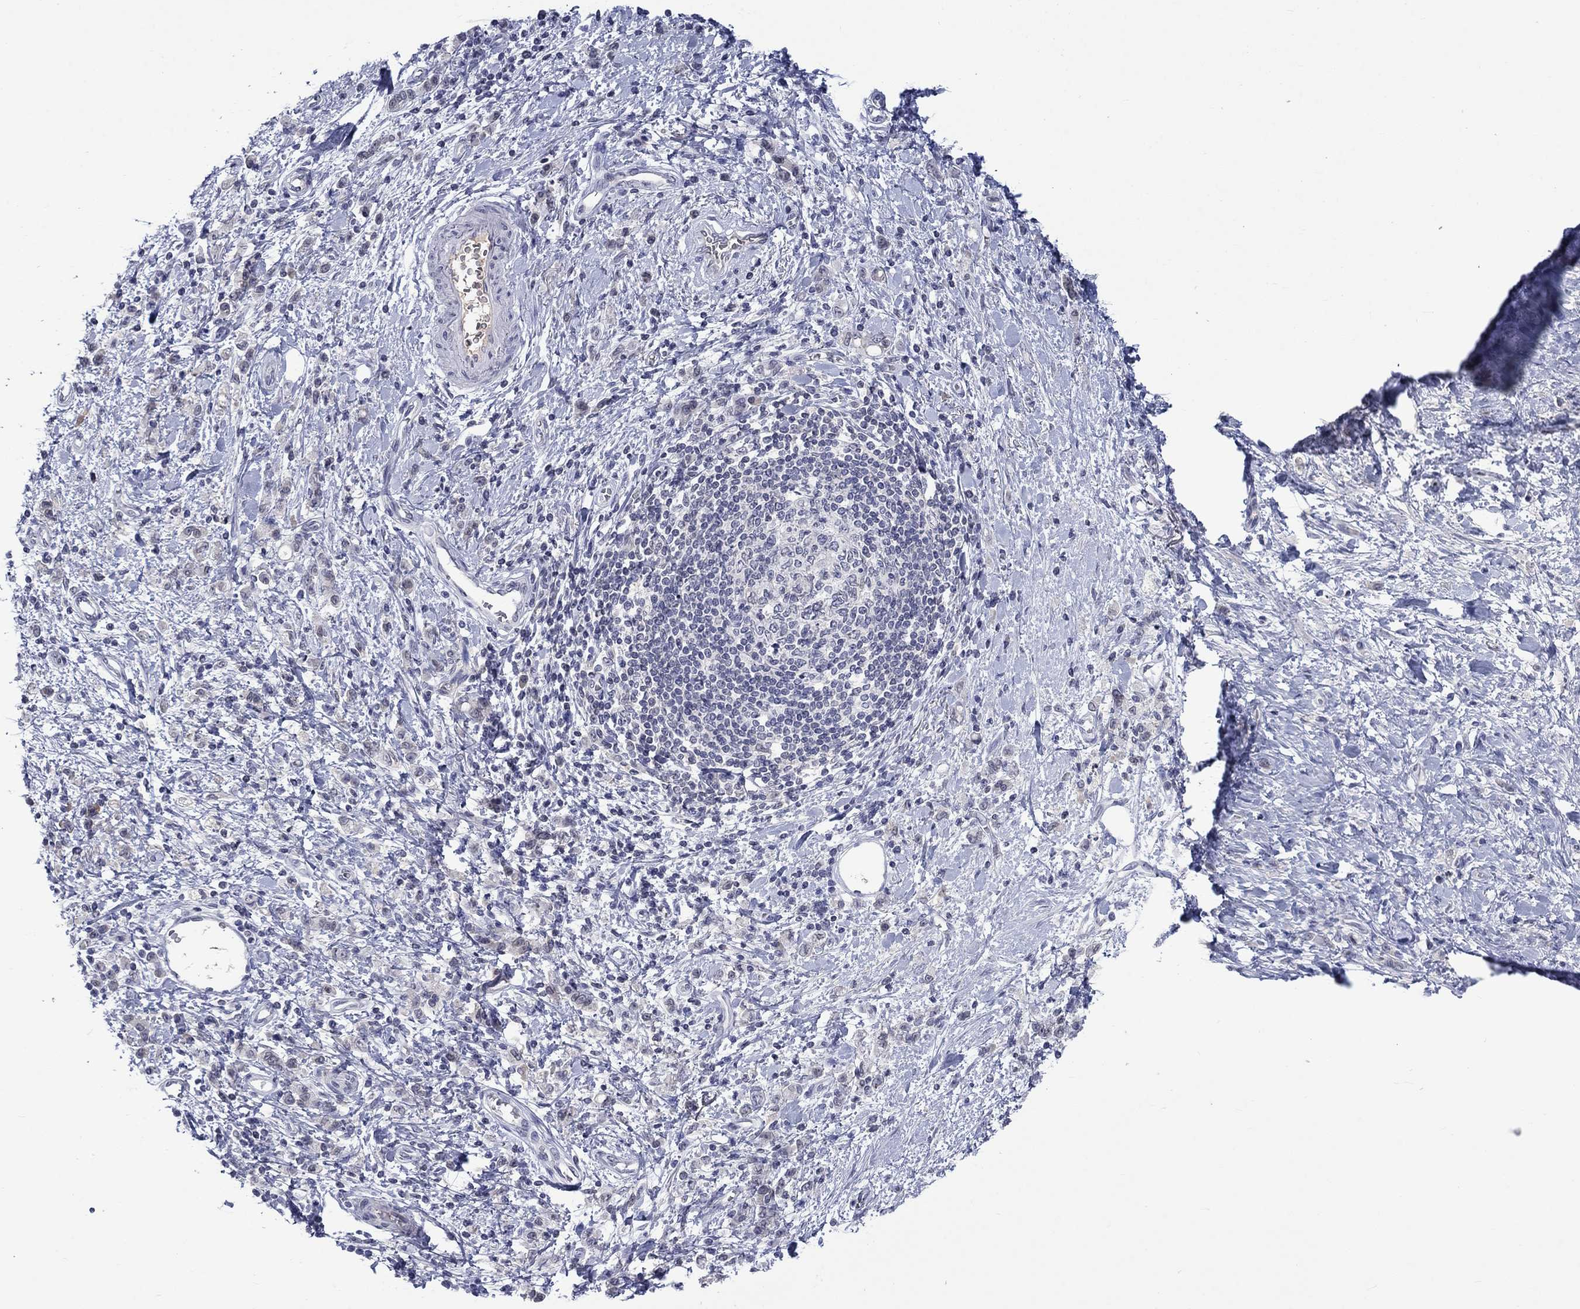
{"staining": {"intensity": "negative", "quantity": "none", "location": "none"}, "tissue": "stomach cancer", "cell_type": "Tumor cells", "image_type": "cancer", "snomed": [{"axis": "morphology", "description": "Adenocarcinoma, NOS"}, {"axis": "topography", "description": "Stomach"}], "caption": "An image of stomach cancer (adenocarcinoma) stained for a protein exhibits no brown staining in tumor cells.", "gene": "NSMF", "patient": {"sex": "male", "age": 77}}